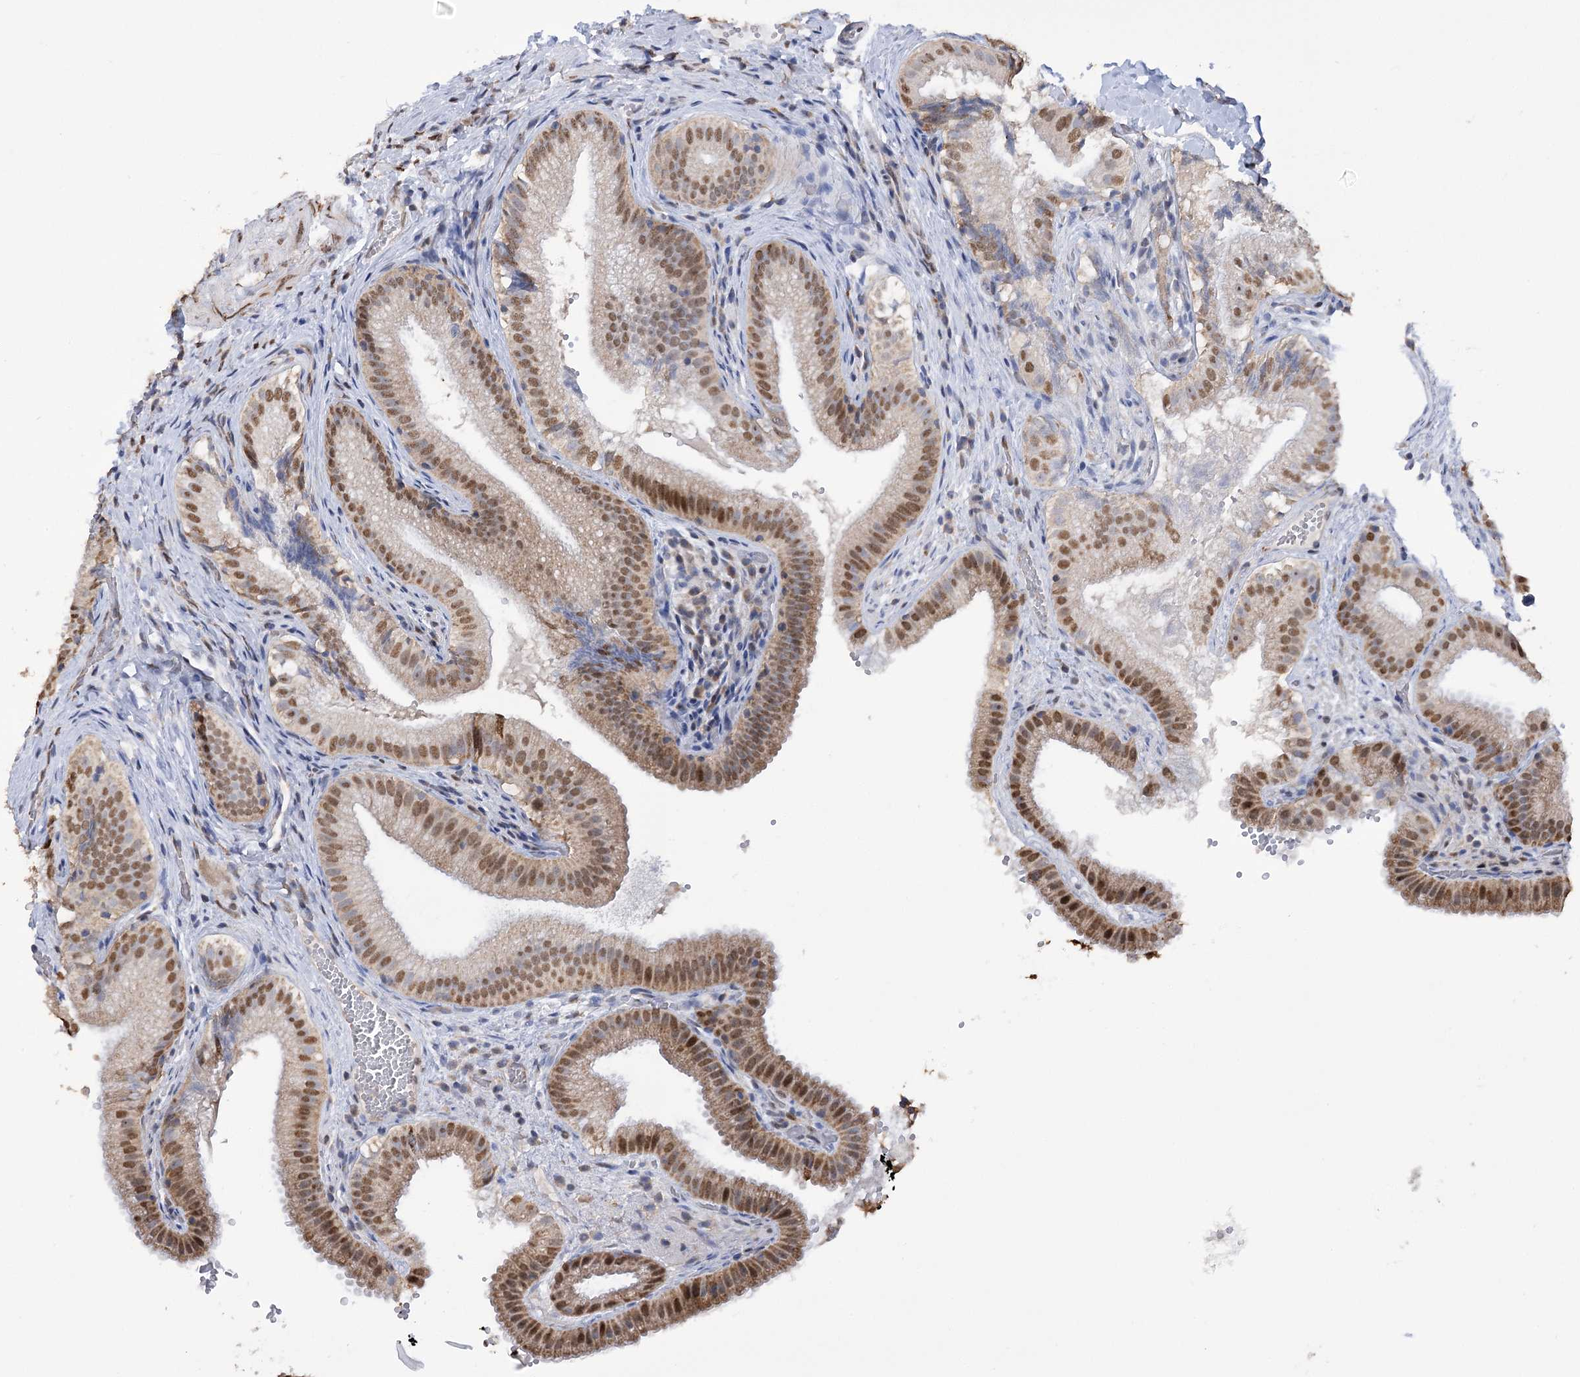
{"staining": {"intensity": "strong", "quantity": "25%-75%", "location": "cytoplasmic/membranous,nuclear"}, "tissue": "gallbladder", "cell_type": "Glandular cells", "image_type": "normal", "snomed": [{"axis": "morphology", "description": "Normal tissue, NOS"}, {"axis": "topography", "description": "Gallbladder"}], "caption": "Gallbladder stained with immunohistochemistry (IHC) exhibits strong cytoplasmic/membranous,nuclear staining in approximately 25%-75% of glandular cells. (brown staining indicates protein expression, while blue staining denotes nuclei).", "gene": "NFU1", "patient": {"sex": "female", "age": 30}}